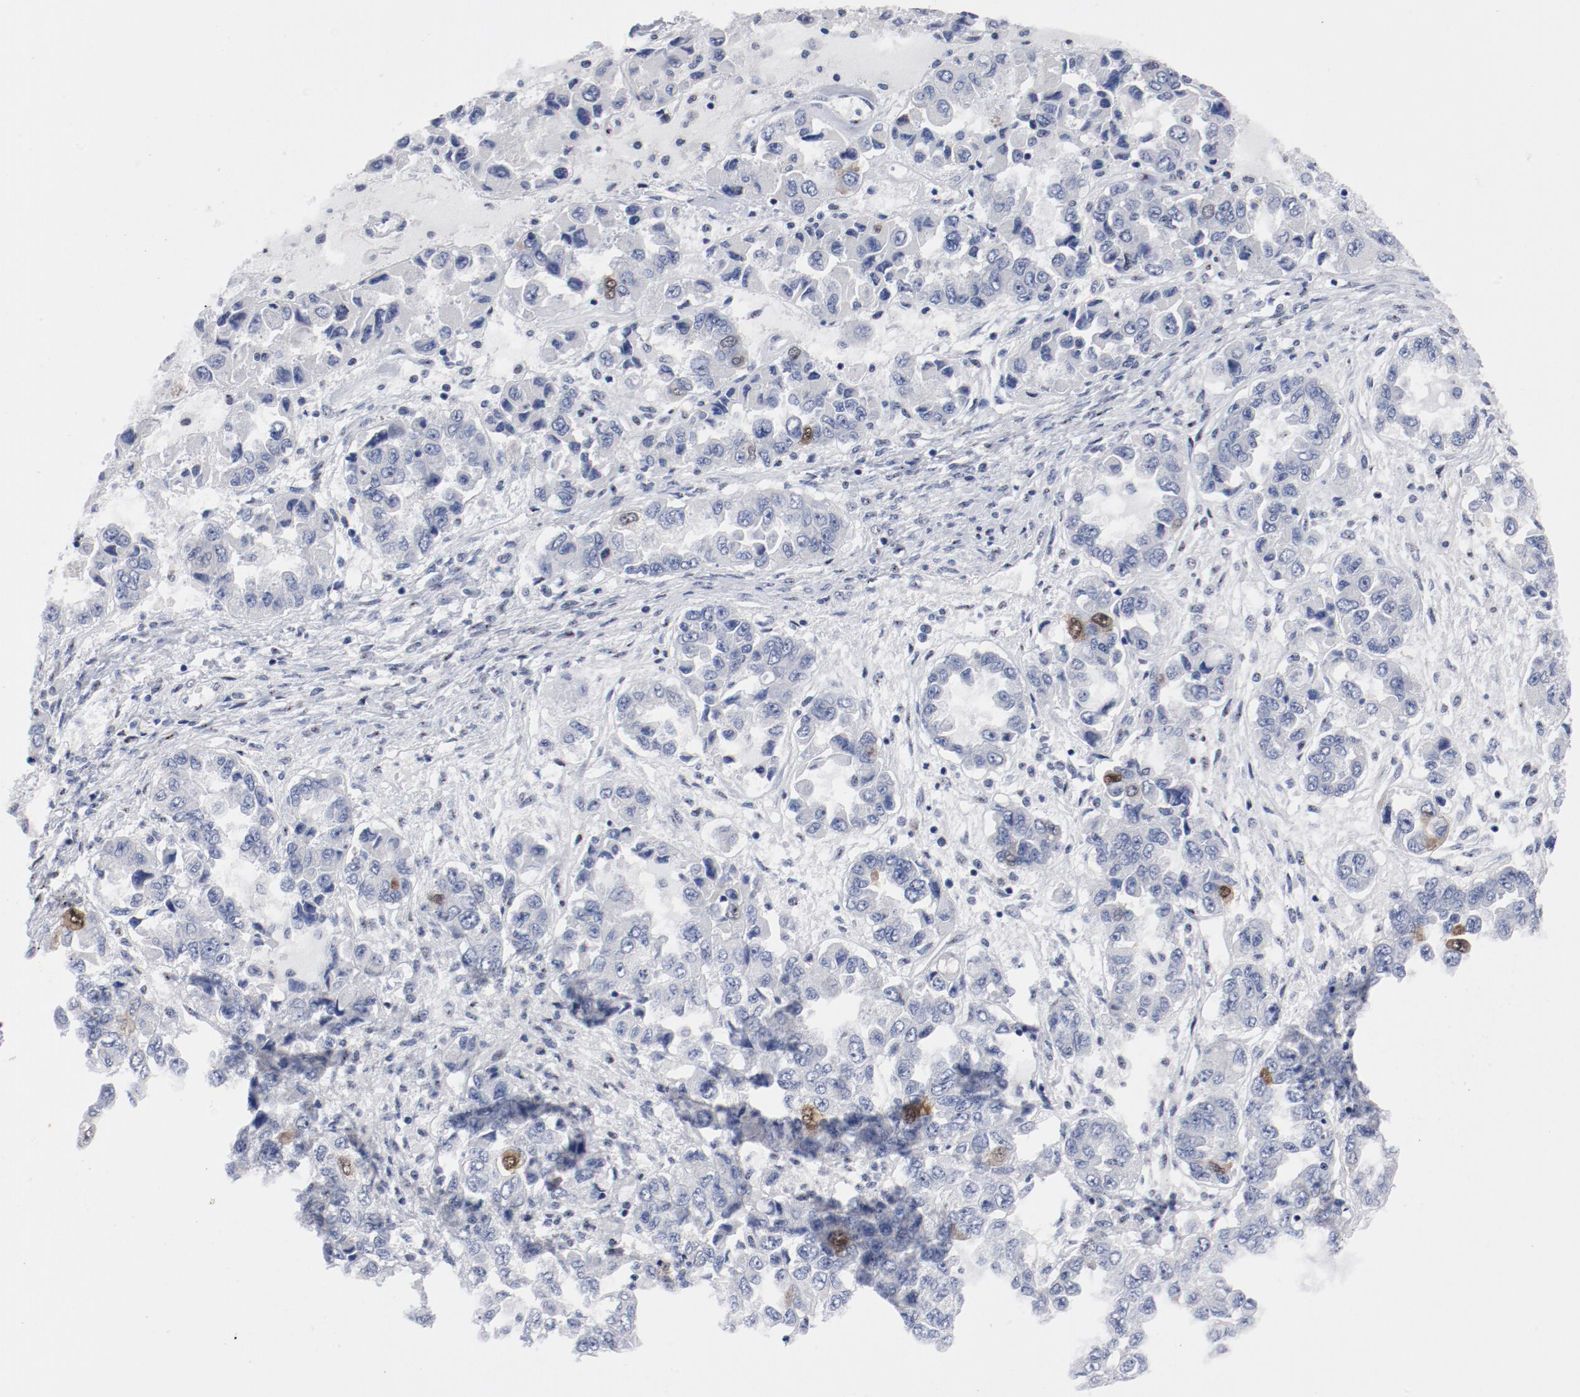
{"staining": {"intensity": "strong", "quantity": "<25%", "location": "nuclear"}, "tissue": "ovarian cancer", "cell_type": "Tumor cells", "image_type": "cancer", "snomed": [{"axis": "morphology", "description": "Cystadenocarcinoma, serous, NOS"}, {"axis": "topography", "description": "Ovary"}], "caption": "A micrograph showing strong nuclear expression in approximately <25% of tumor cells in serous cystadenocarcinoma (ovarian), as visualized by brown immunohistochemical staining.", "gene": "CDC20", "patient": {"sex": "female", "age": 84}}